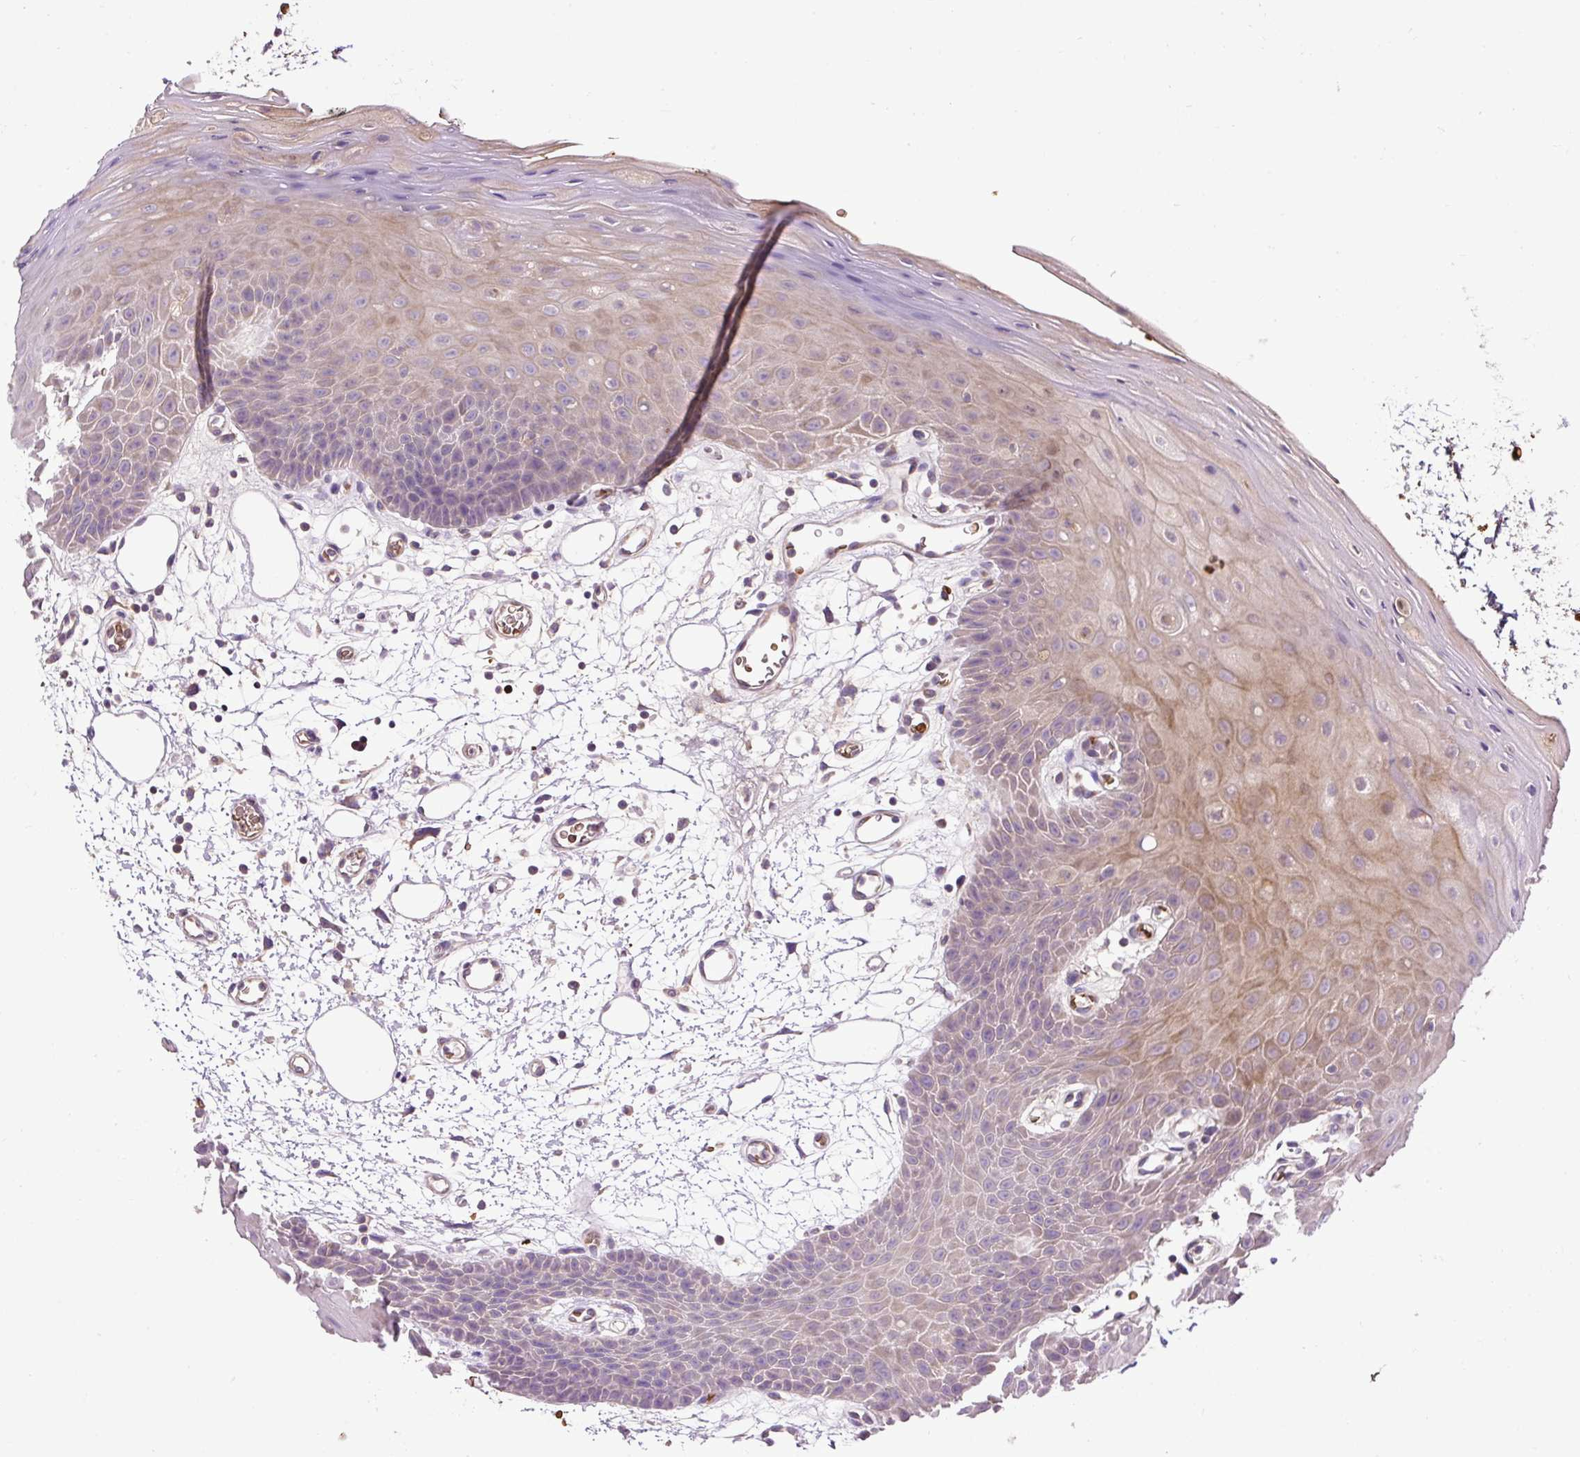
{"staining": {"intensity": "weak", "quantity": "<25%", "location": "cytoplasmic/membranous"}, "tissue": "oral mucosa", "cell_type": "Squamous epithelial cells", "image_type": "normal", "snomed": [{"axis": "morphology", "description": "Normal tissue, NOS"}, {"axis": "topography", "description": "Oral tissue"}], "caption": "This is an immunohistochemistry (IHC) photomicrograph of benign human oral mucosa. There is no positivity in squamous epithelial cells.", "gene": "CXCL13", "patient": {"sex": "female", "age": 59}}